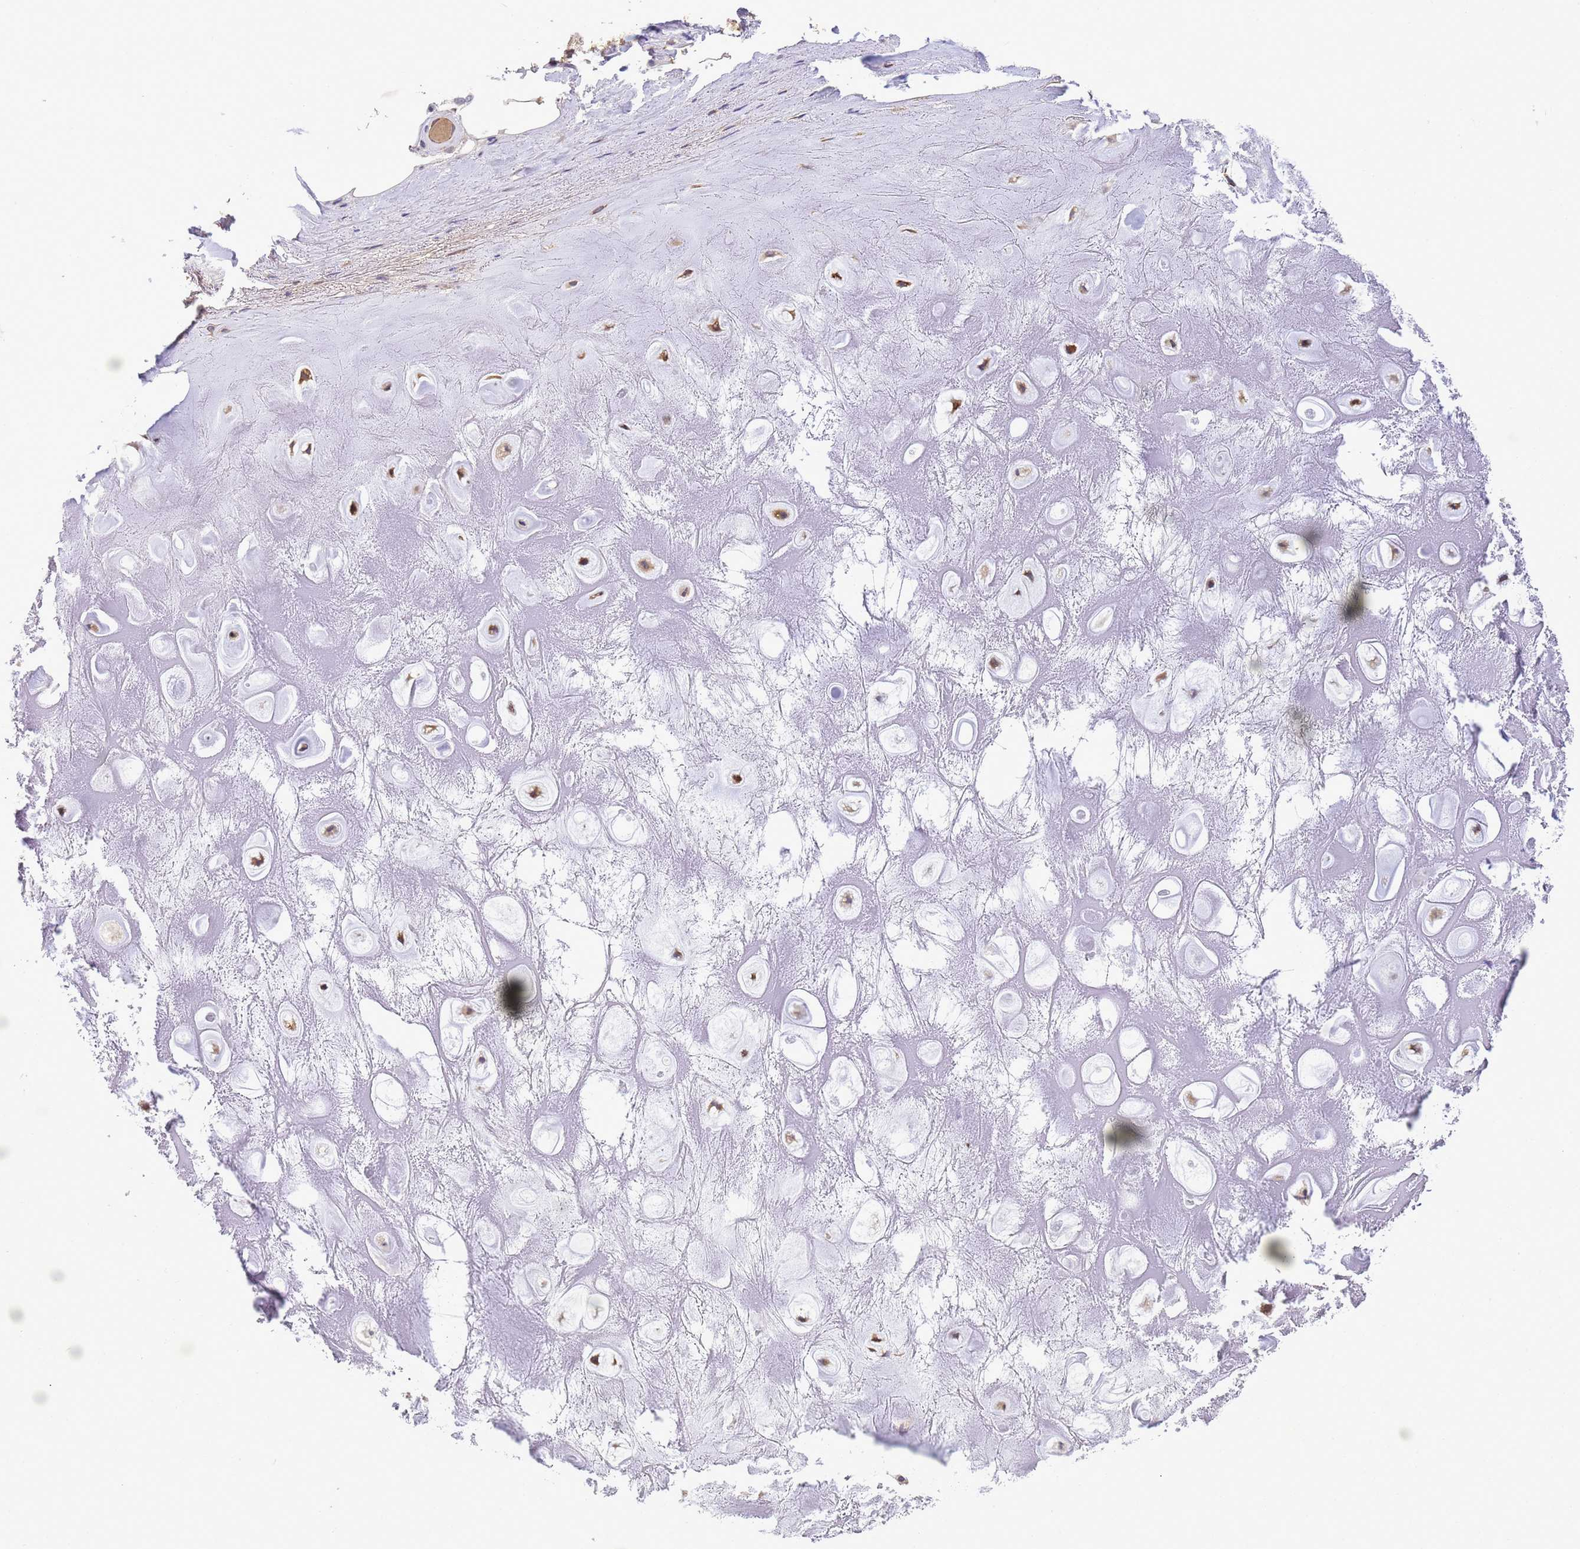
{"staining": {"intensity": "negative", "quantity": "none", "location": "none"}, "tissue": "adipose tissue", "cell_type": "Adipocytes", "image_type": "normal", "snomed": [{"axis": "morphology", "description": "Normal tissue, NOS"}, {"axis": "topography", "description": "Cartilage tissue"}], "caption": "Protein analysis of benign adipose tissue reveals no significant expression in adipocytes. (Brightfield microscopy of DAB immunohistochemistry (IHC) at high magnification).", "gene": "GJA10", "patient": {"sex": "male", "age": 81}}